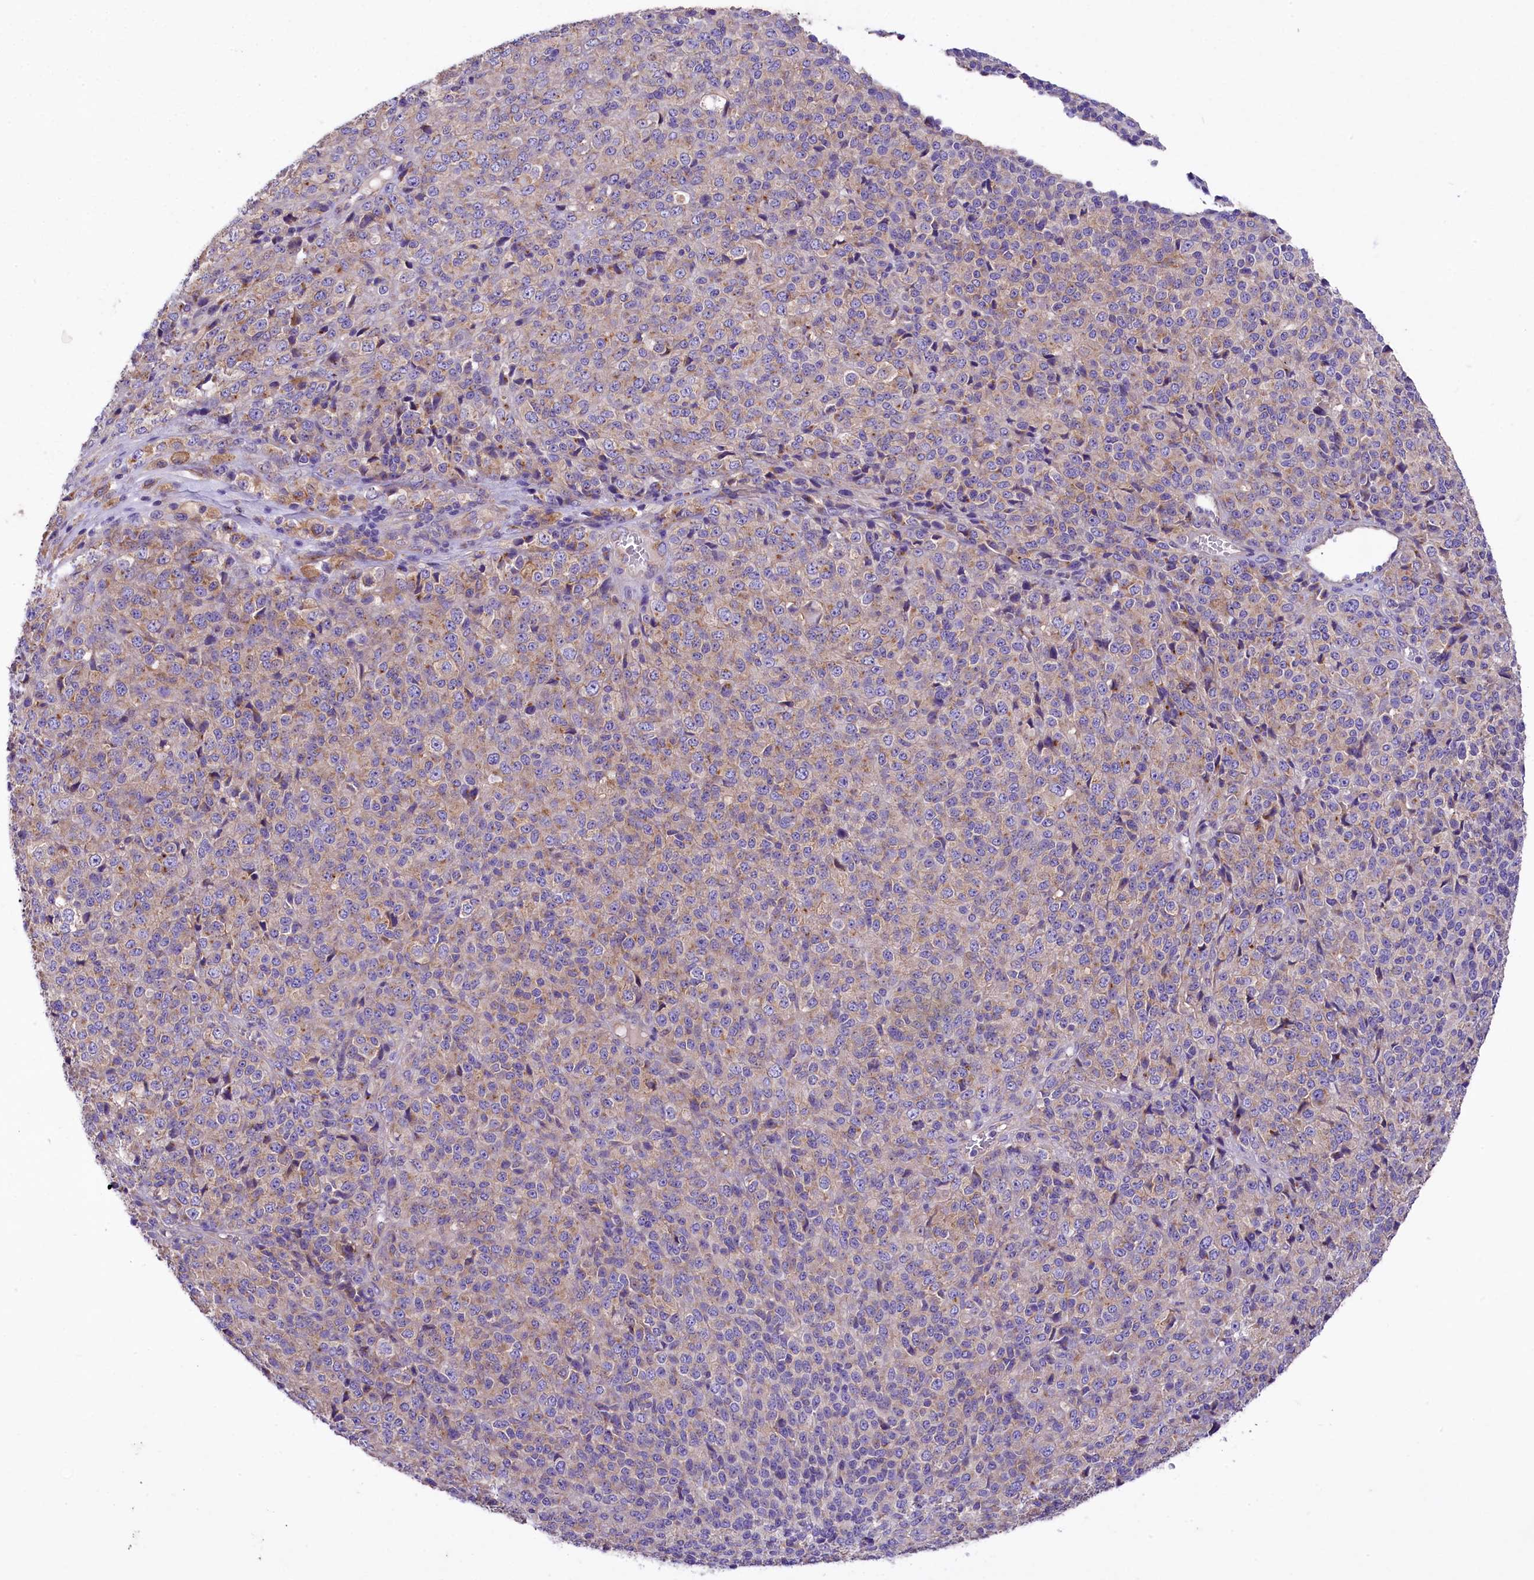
{"staining": {"intensity": "weak", "quantity": "<25%", "location": "cytoplasmic/membranous"}, "tissue": "melanoma", "cell_type": "Tumor cells", "image_type": "cancer", "snomed": [{"axis": "morphology", "description": "Malignant melanoma, Metastatic site"}, {"axis": "topography", "description": "Brain"}], "caption": "A high-resolution image shows immunohistochemistry (IHC) staining of melanoma, which exhibits no significant expression in tumor cells.", "gene": "PEMT", "patient": {"sex": "female", "age": 56}}